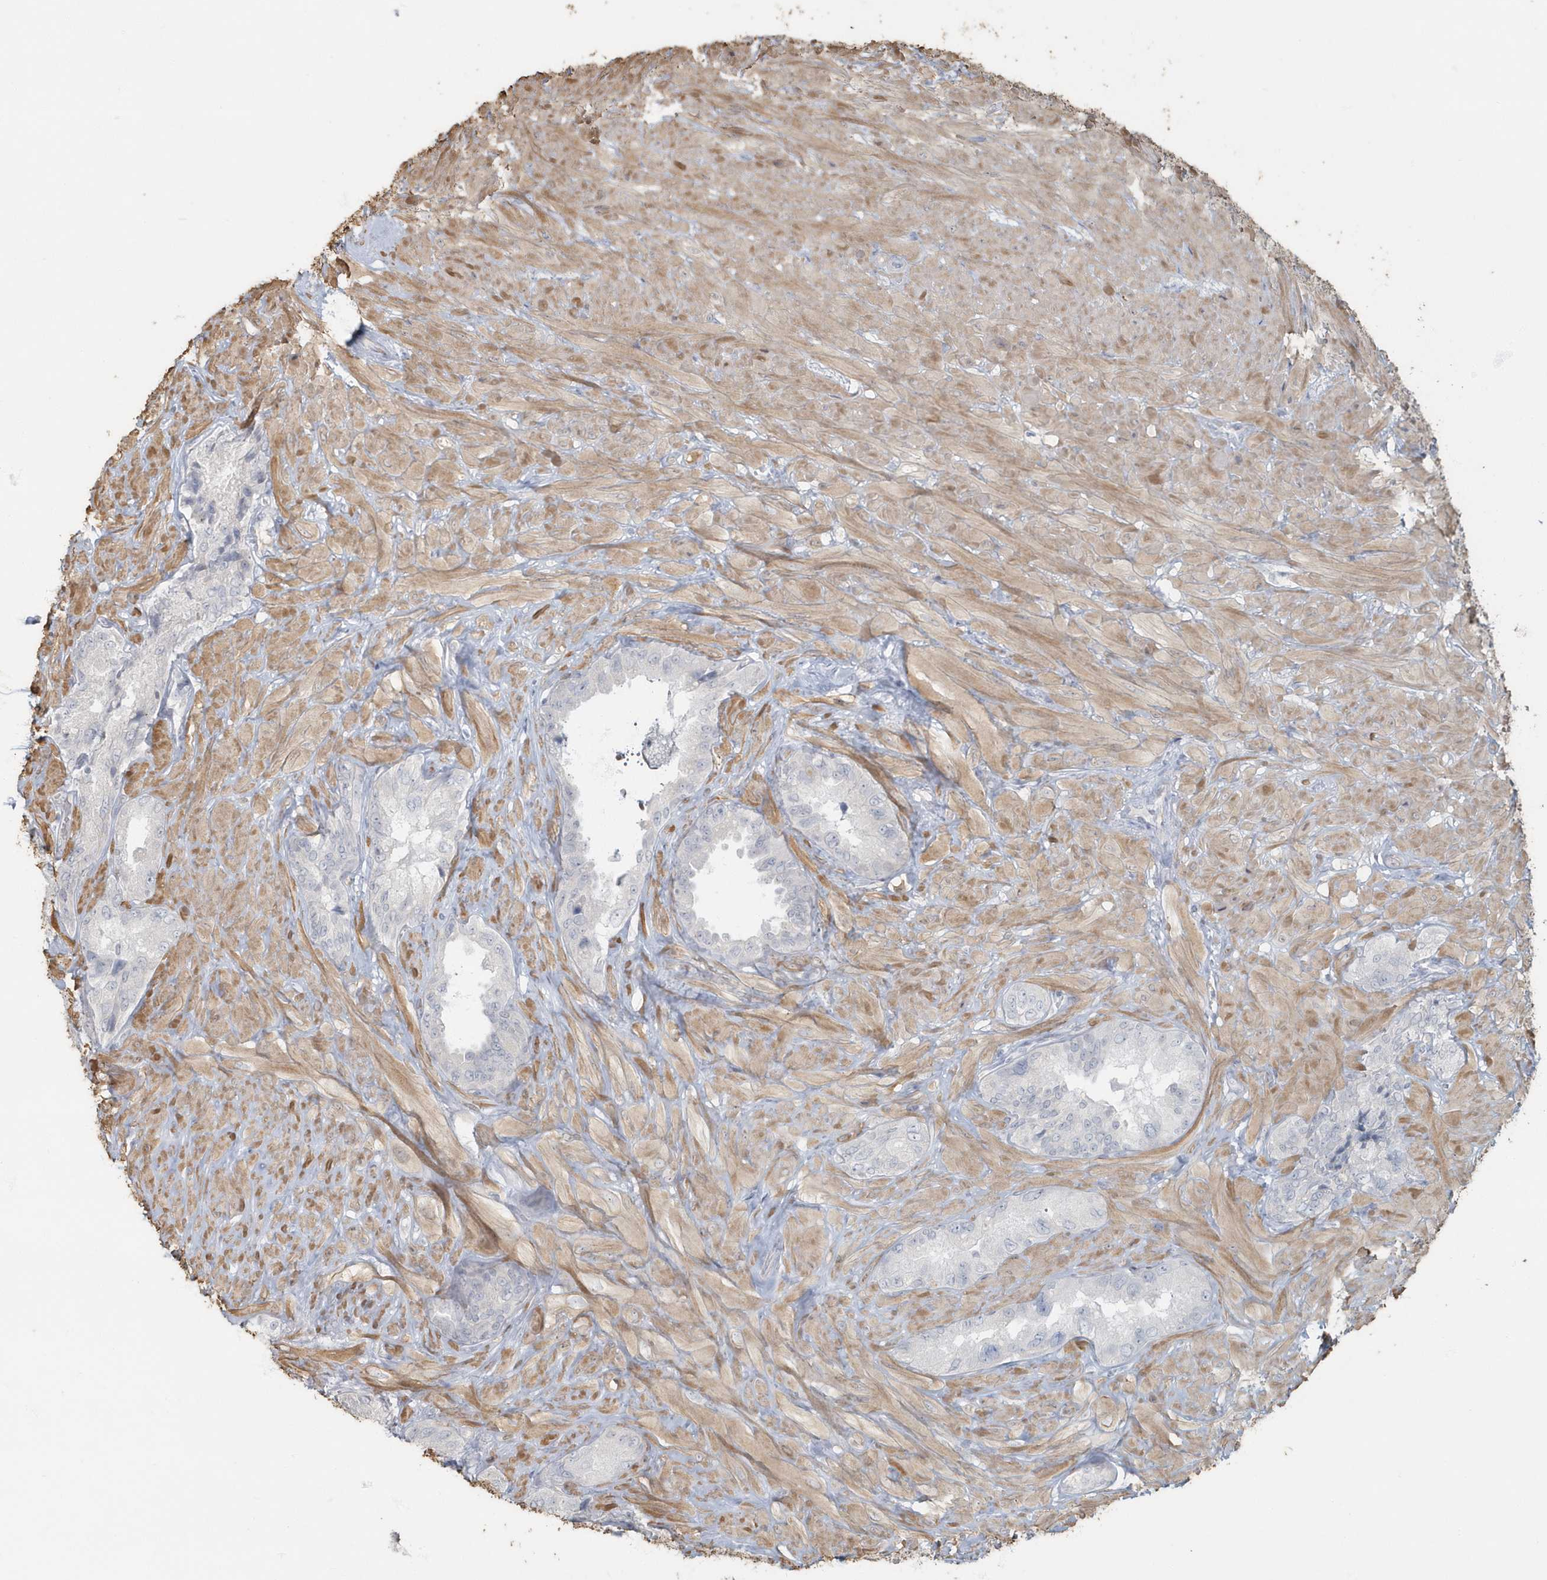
{"staining": {"intensity": "negative", "quantity": "none", "location": "none"}, "tissue": "seminal vesicle", "cell_type": "Glandular cells", "image_type": "normal", "snomed": [{"axis": "morphology", "description": "Normal tissue, NOS"}, {"axis": "topography", "description": "Seminal veicle"}, {"axis": "topography", "description": "Peripheral nerve tissue"}], "caption": "Immunohistochemistry (IHC) image of normal seminal vesicle stained for a protein (brown), which demonstrates no positivity in glandular cells.", "gene": "MYOT", "patient": {"sex": "male", "age": 67}}